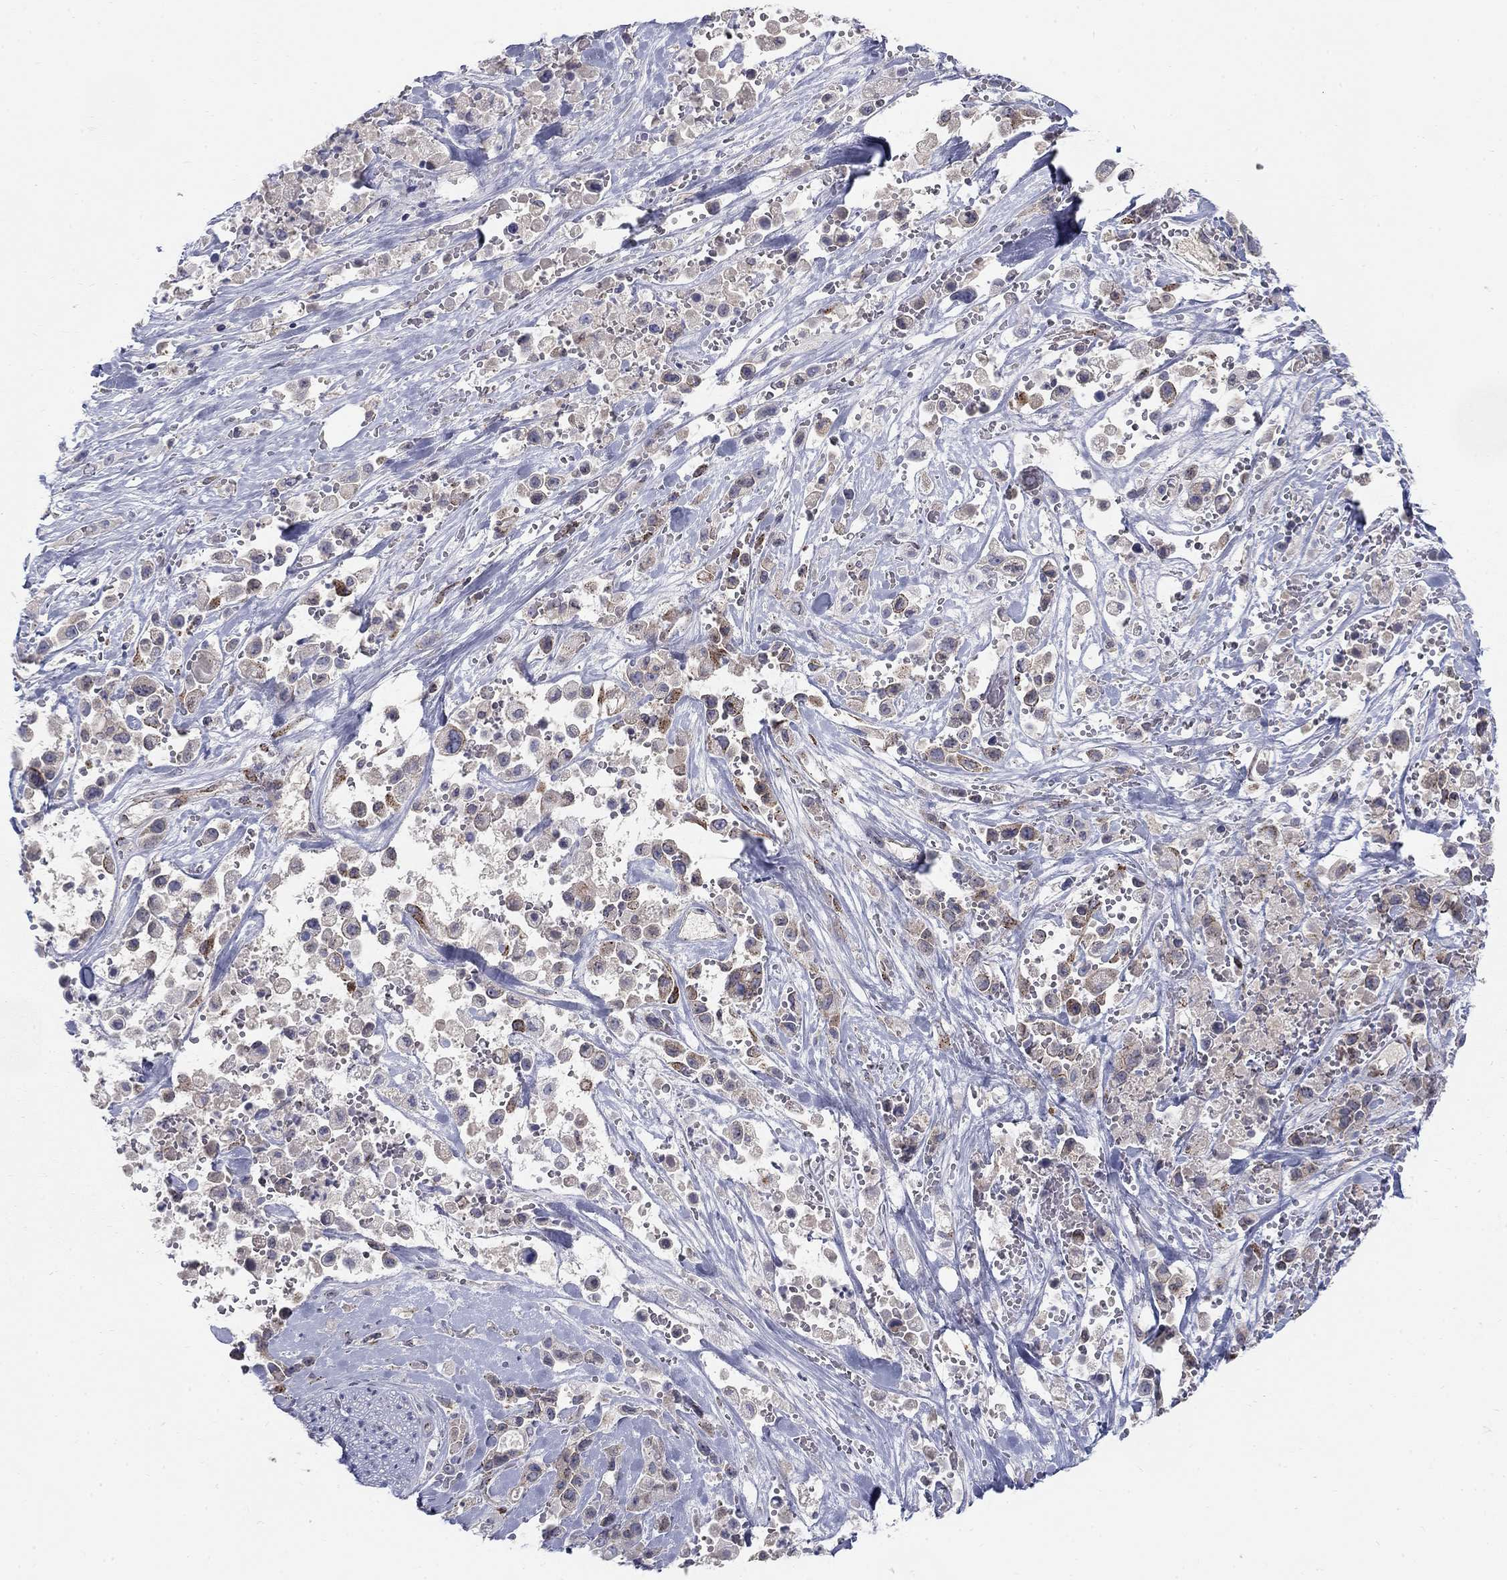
{"staining": {"intensity": "moderate", "quantity": "<25%", "location": "cytoplasmic/membranous"}, "tissue": "pancreatic cancer", "cell_type": "Tumor cells", "image_type": "cancer", "snomed": [{"axis": "morphology", "description": "Adenocarcinoma, NOS"}, {"axis": "topography", "description": "Pancreas"}], "caption": "DAB immunohistochemical staining of human pancreatic cancer demonstrates moderate cytoplasmic/membranous protein staining in approximately <25% of tumor cells. (DAB = brown stain, brightfield microscopy at high magnification).", "gene": "PANK3", "patient": {"sex": "male", "age": 44}}